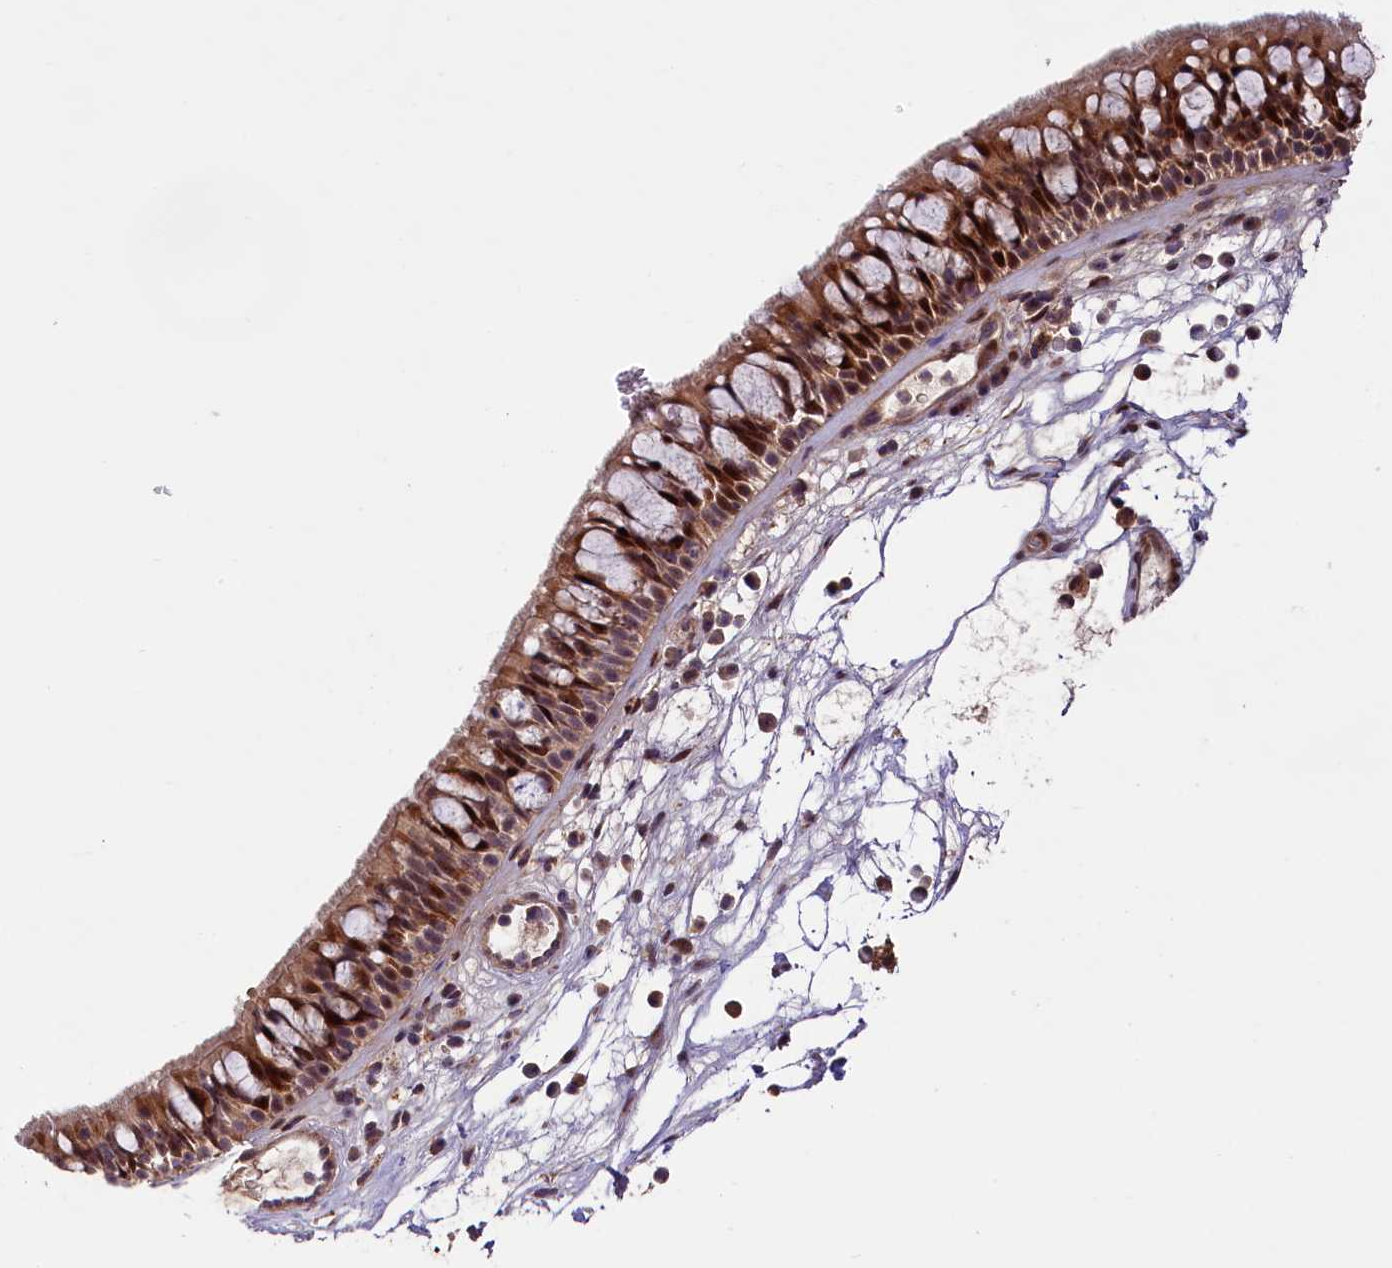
{"staining": {"intensity": "moderate", "quantity": ">75%", "location": "cytoplasmic/membranous,nuclear"}, "tissue": "nasopharynx", "cell_type": "Respiratory epithelial cells", "image_type": "normal", "snomed": [{"axis": "morphology", "description": "Normal tissue, NOS"}, {"axis": "morphology", "description": "Inflammation, NOS"}, {"axis": "morphology", "description": "Malignant melanoma, Metastatic site"}, {"axis": "topography", "description": "Nasopharynx"}], "caption": "Immunohistochemistry (DAB) staining of unremarkable nasopharynx reveals moderate cytoplasmic/membranous,nuclear protein staining in approximately >75% of respiratory epithelial cells.", "gene": "PHAF1", "patient": {"sex": "male", "age": 70}}